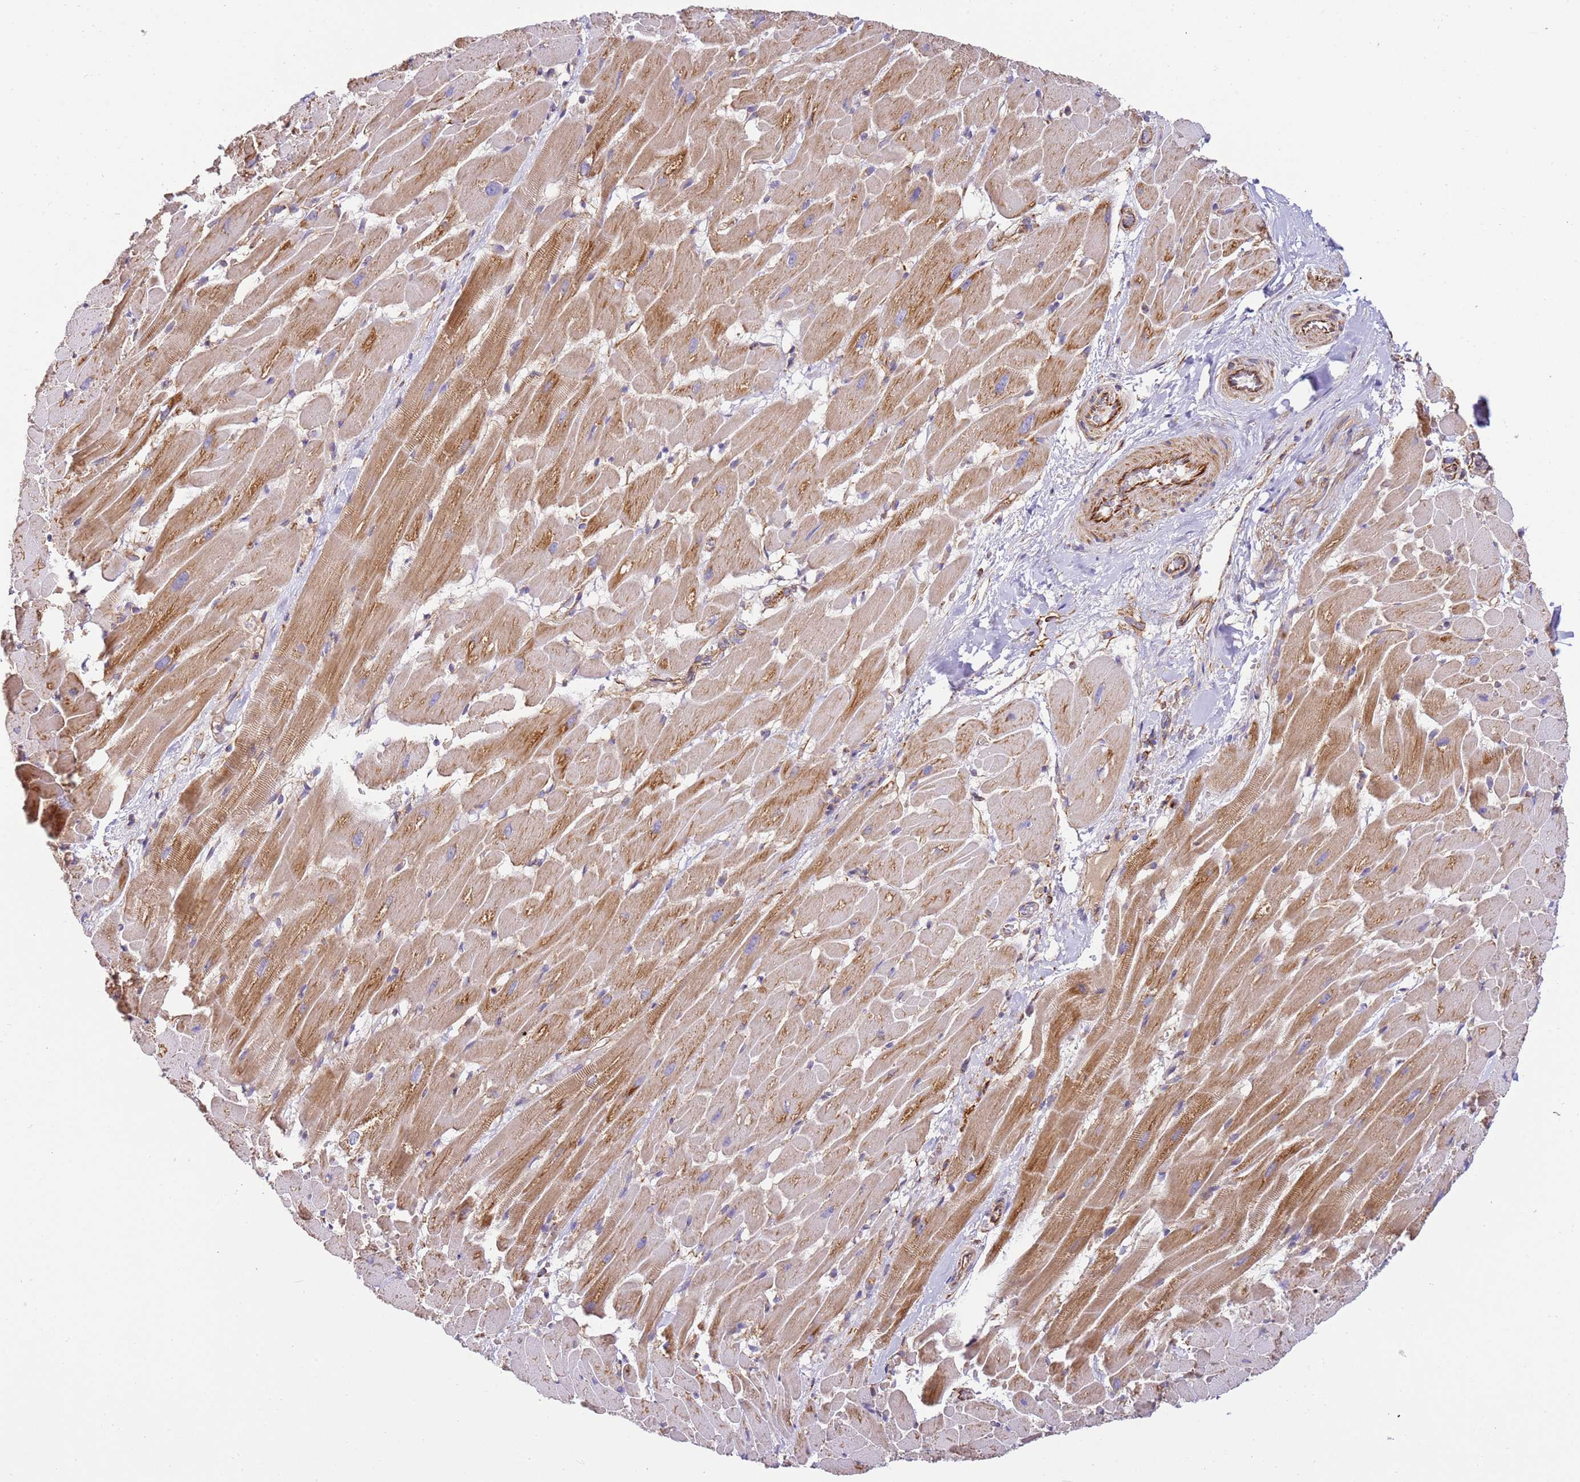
{"staining": {"intensity": "moderate", "quantity": "25%-75%", "location": "cytoplasmic/membranous"}, "tissue": "heart muscle", "cell_type": "Cardiomyocytes", "image_type": "normal", "snomed": [{"axis": "morphology", "description": "Normal tissue, NOS"}, {"axis": "topography", "description": "Heart"}], "caption": "The histopathology image demonstrates immunohistochemical staining of normal heart muscle. There is moderate cytoplasmic/membranous staining is present in about 25%-75% of cardiomyocytes. (DAB = brown stain, brightfield microscopy at high magnification).", "gene": "MRPL20", "patient": {"sex": "male", "age": 37}}